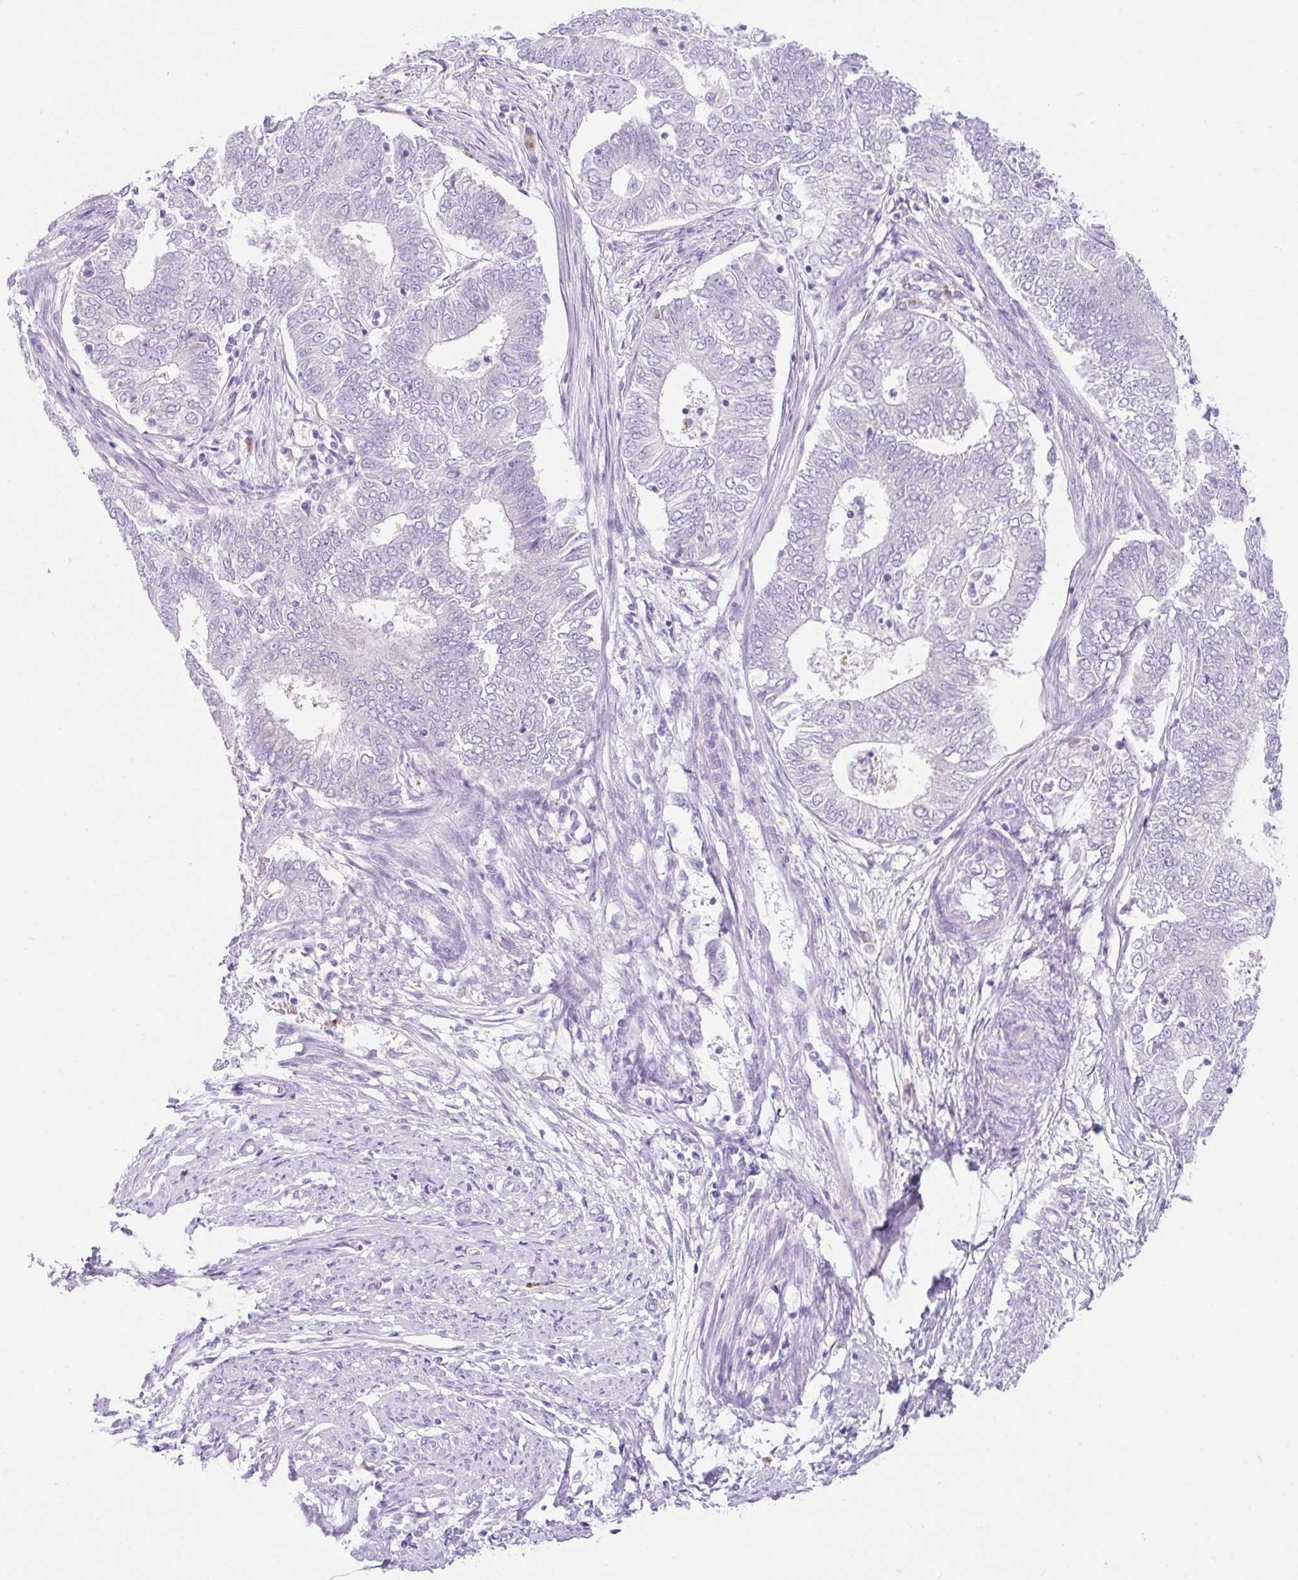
{"staining": {"intensity": "negative", "quantity": "none", "location": "none"}, "tissue": "endometrial cancer", "cell_type": "Tumor cells", "image_type": "cancer", "snomed": [{"axis": "morphology", "description": "Adenocarcinoma, NOS"}, {"axis": "topography", "description": "Endometrium"}], "caption": "An immunohistochemistry image of endometrial adenocarcinoma is shown. There is no staining in tumor cells of endometrial adenocarcinoma.", "gene": "GOLGA8A", "patient": {"sex": "female", "age": 62}}